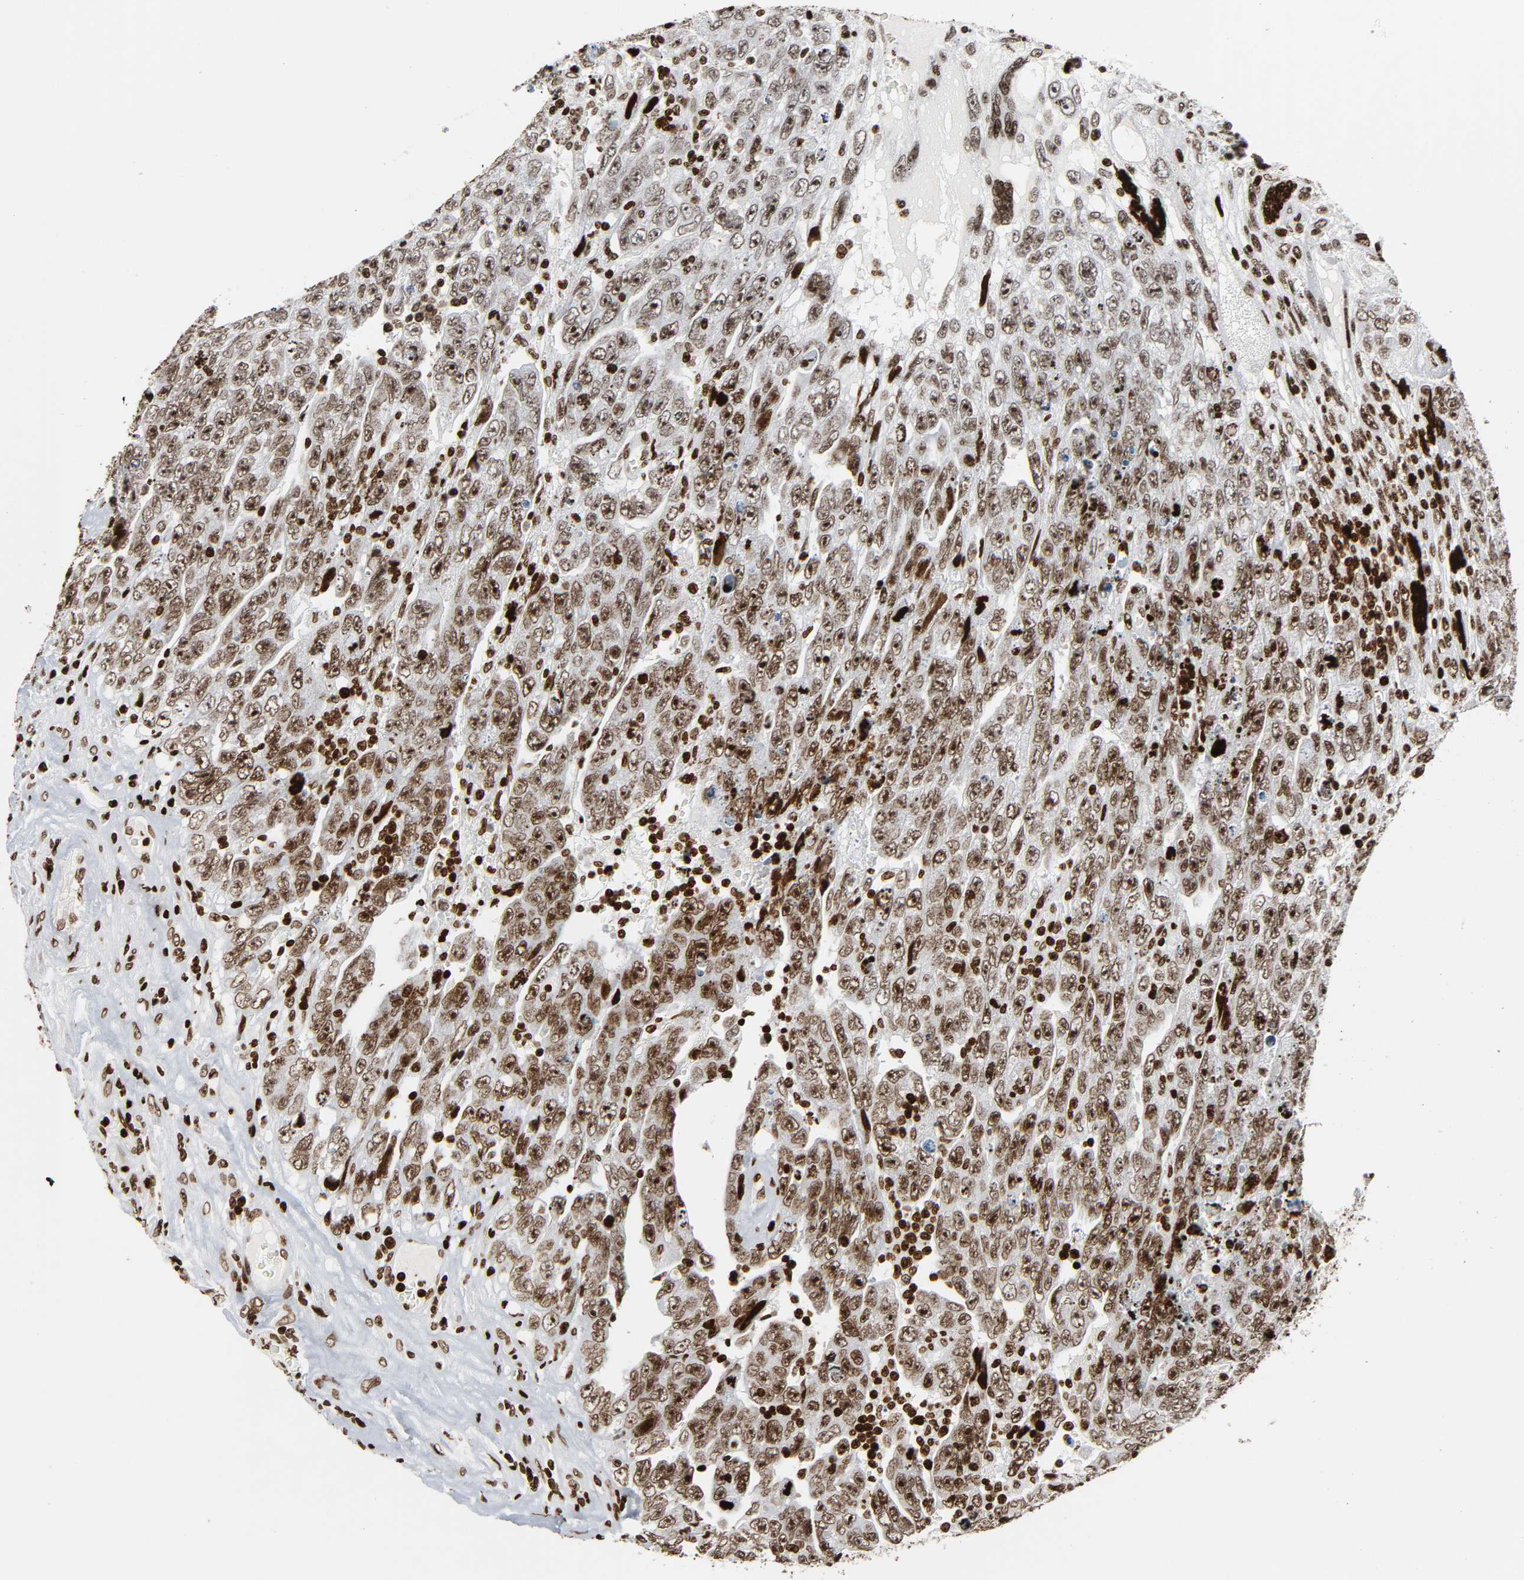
{"staining": {"intensity": "moderate", "quantity": ">75%", "location": "nuclear"}, "tissue": "testis cancer", "cell_type": "Tumor cells", "image_type": "cancer", "snomed": [{"axis": "morphology", "description": "Carcinoma, Embryonal, NOS"}, {"axis": "topography", "description": "Testis"}], "caption": "The immunohistochemical stain labels moderate nuclear positivity in tumor cells of testis cancer (embryonal carcinoma) tissue. (DAB (3,3'-diaminobenzidine) IHC, brown staining for protein, blue staining for nuclei).", "gene": "RXRA", "patient": {"sex": "male", "age": 28}}